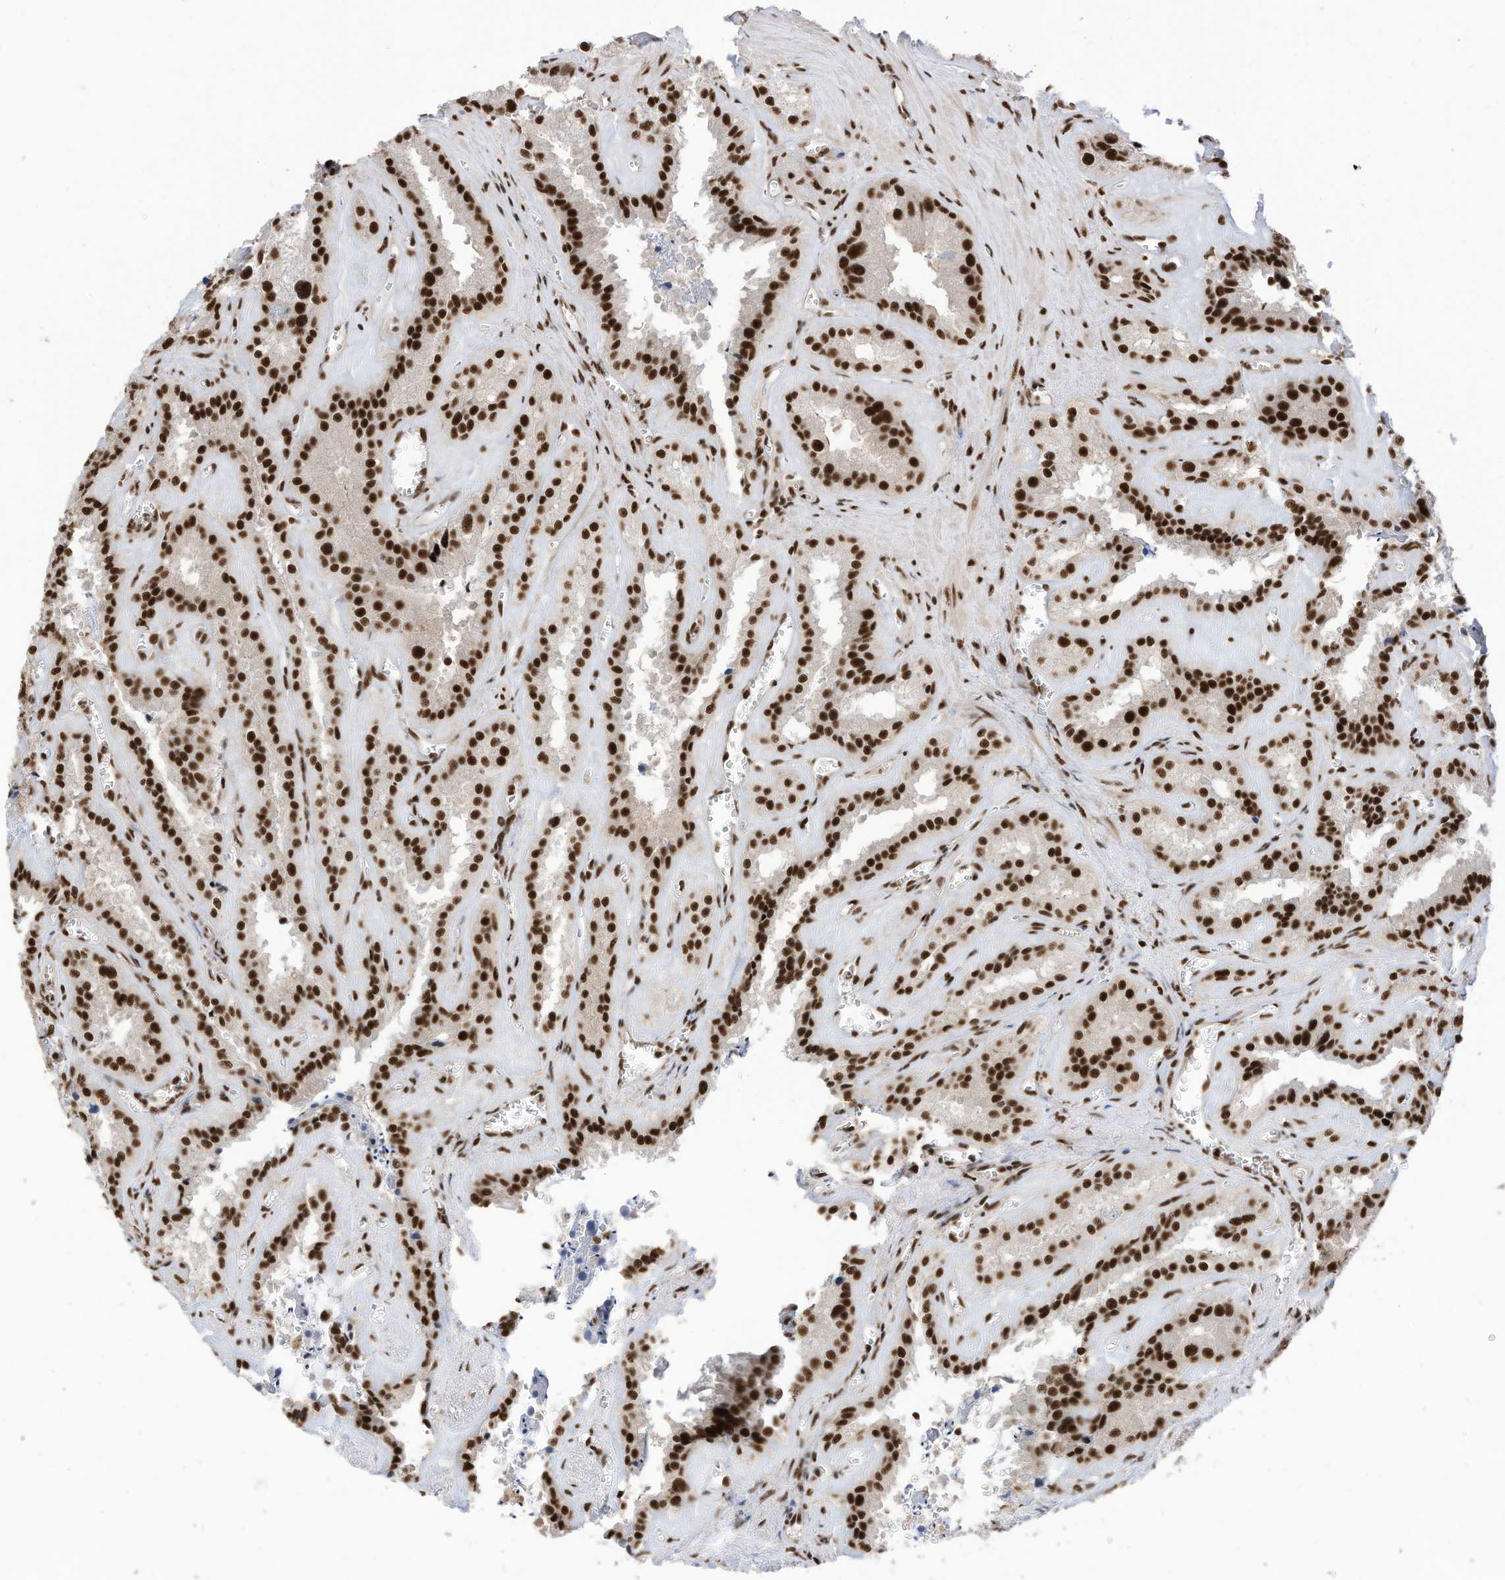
{"staining": {"intensity": "strong", "quantity": ">75%", "location": "nuclear"}, "tissue": "seminal vesicle", "cell_type": "Glandular cells", "image_type": "normal", "snomed": [{"axis": "morphology", "description": "Normal tissue, NOS"}, {"axis": "topography", "description": "Prostate"}, {"axis": "topography", "description": "Seminal veicle"}], "caption": "Strong nuclear staining is identified in about >75% of glandular cells in unremarkable seminal vesicle.", "gene": "SF3A3", "patient": {"sex": "male", "age": 59}}